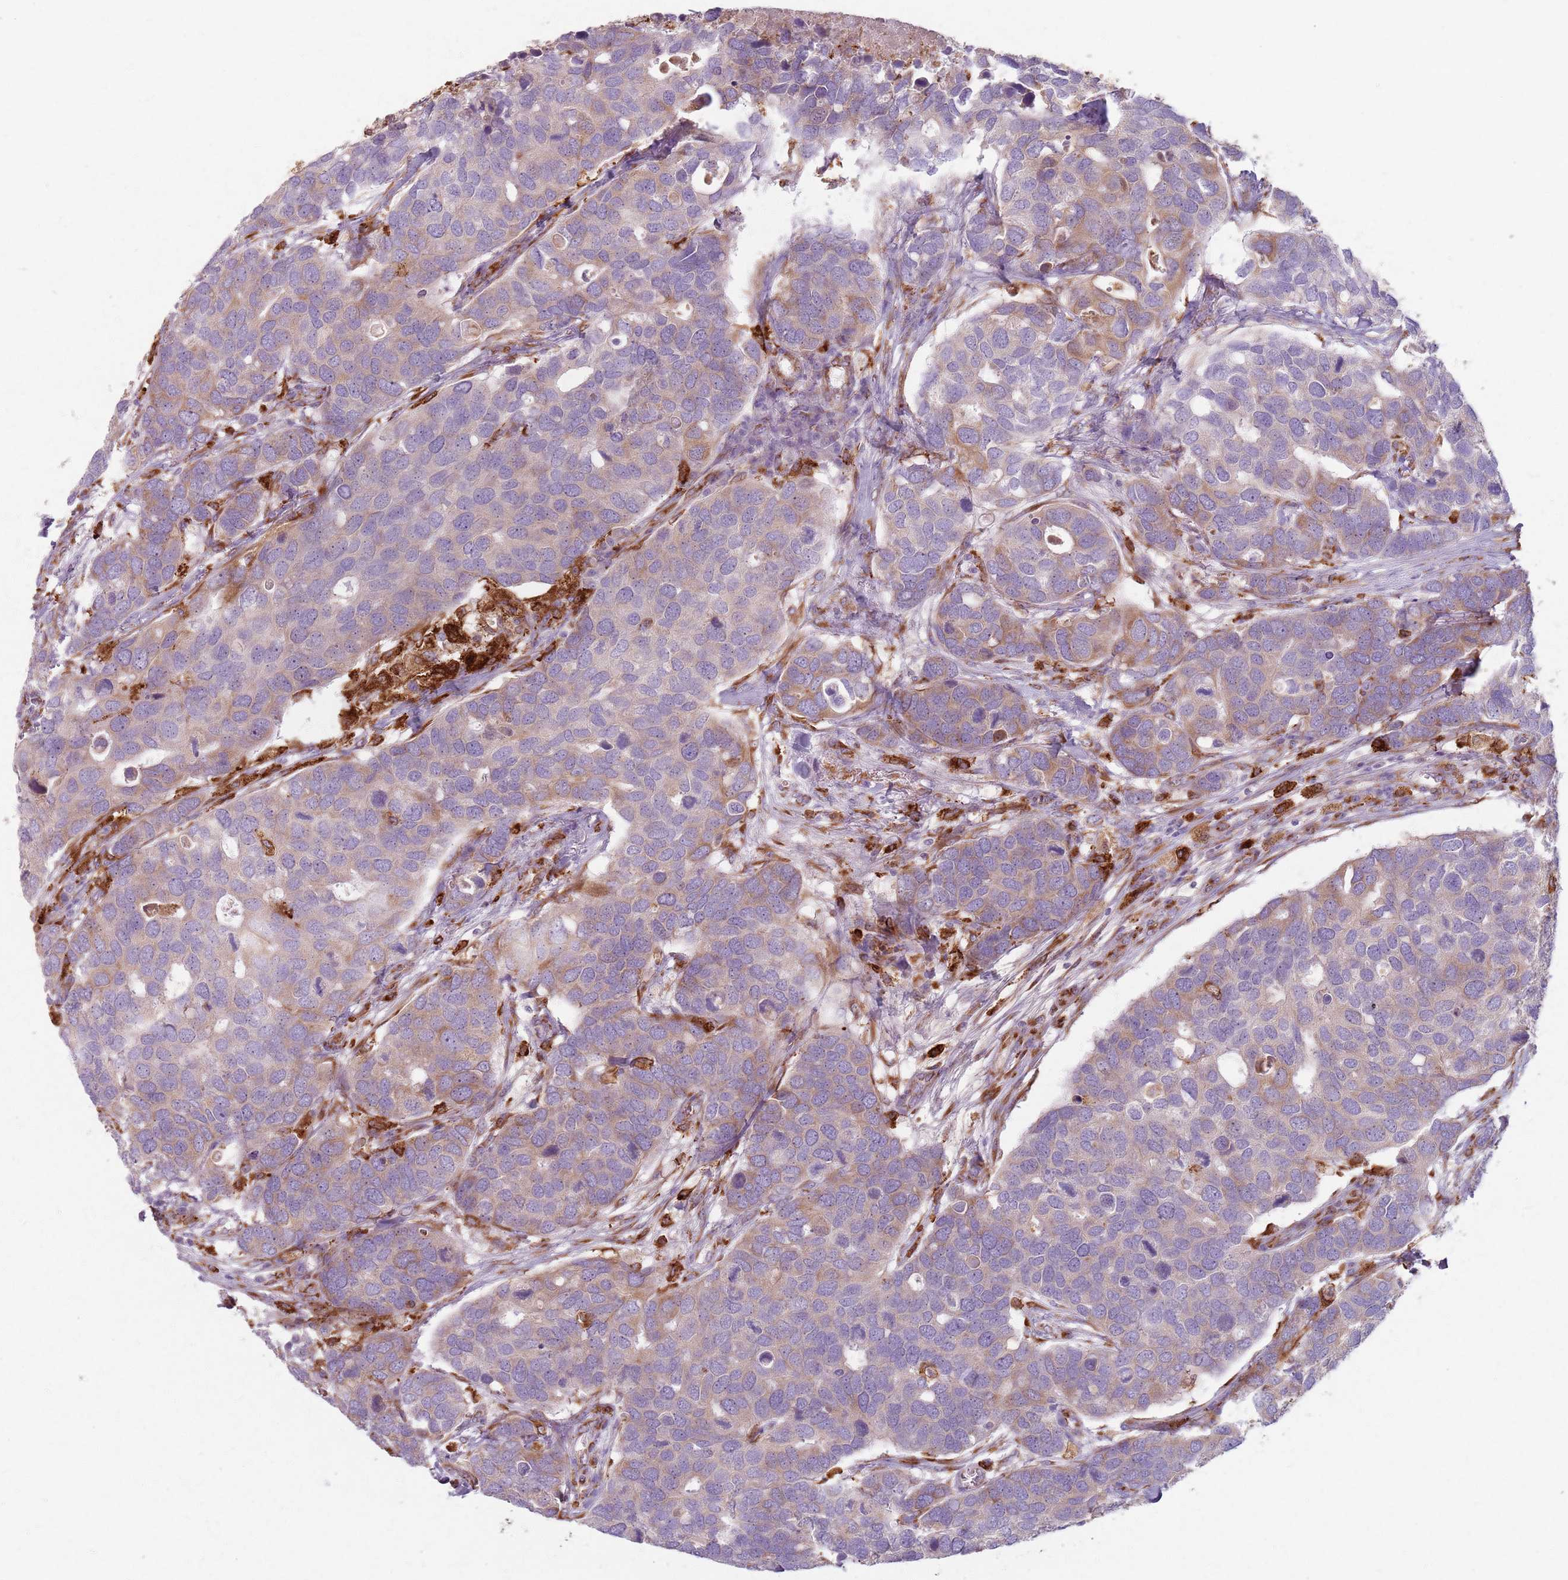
{"staining": {"intensity": "weak", "quantity": "25%-75%", "location": "cytoplasmic/membranous"}, "tissue": "breast cancer", "cell_type": "Tumor cells", "image_type": "cancer", "snomed": [{"axis": "morphology", "description": "Duct carcinoma"}, {"axis": "topography", "description": "Breast"}], "caption": "This histopathology image exhibits immunohistochemistry (IHC) staining of breast cancer (infiltrating ductal carcinoma), with low weak cytoplasmic/membranous positivity in about 25%-75% of tumor cells.", "gene": "COLGALT1", "patient": {"sex": "female", "age": 83}}